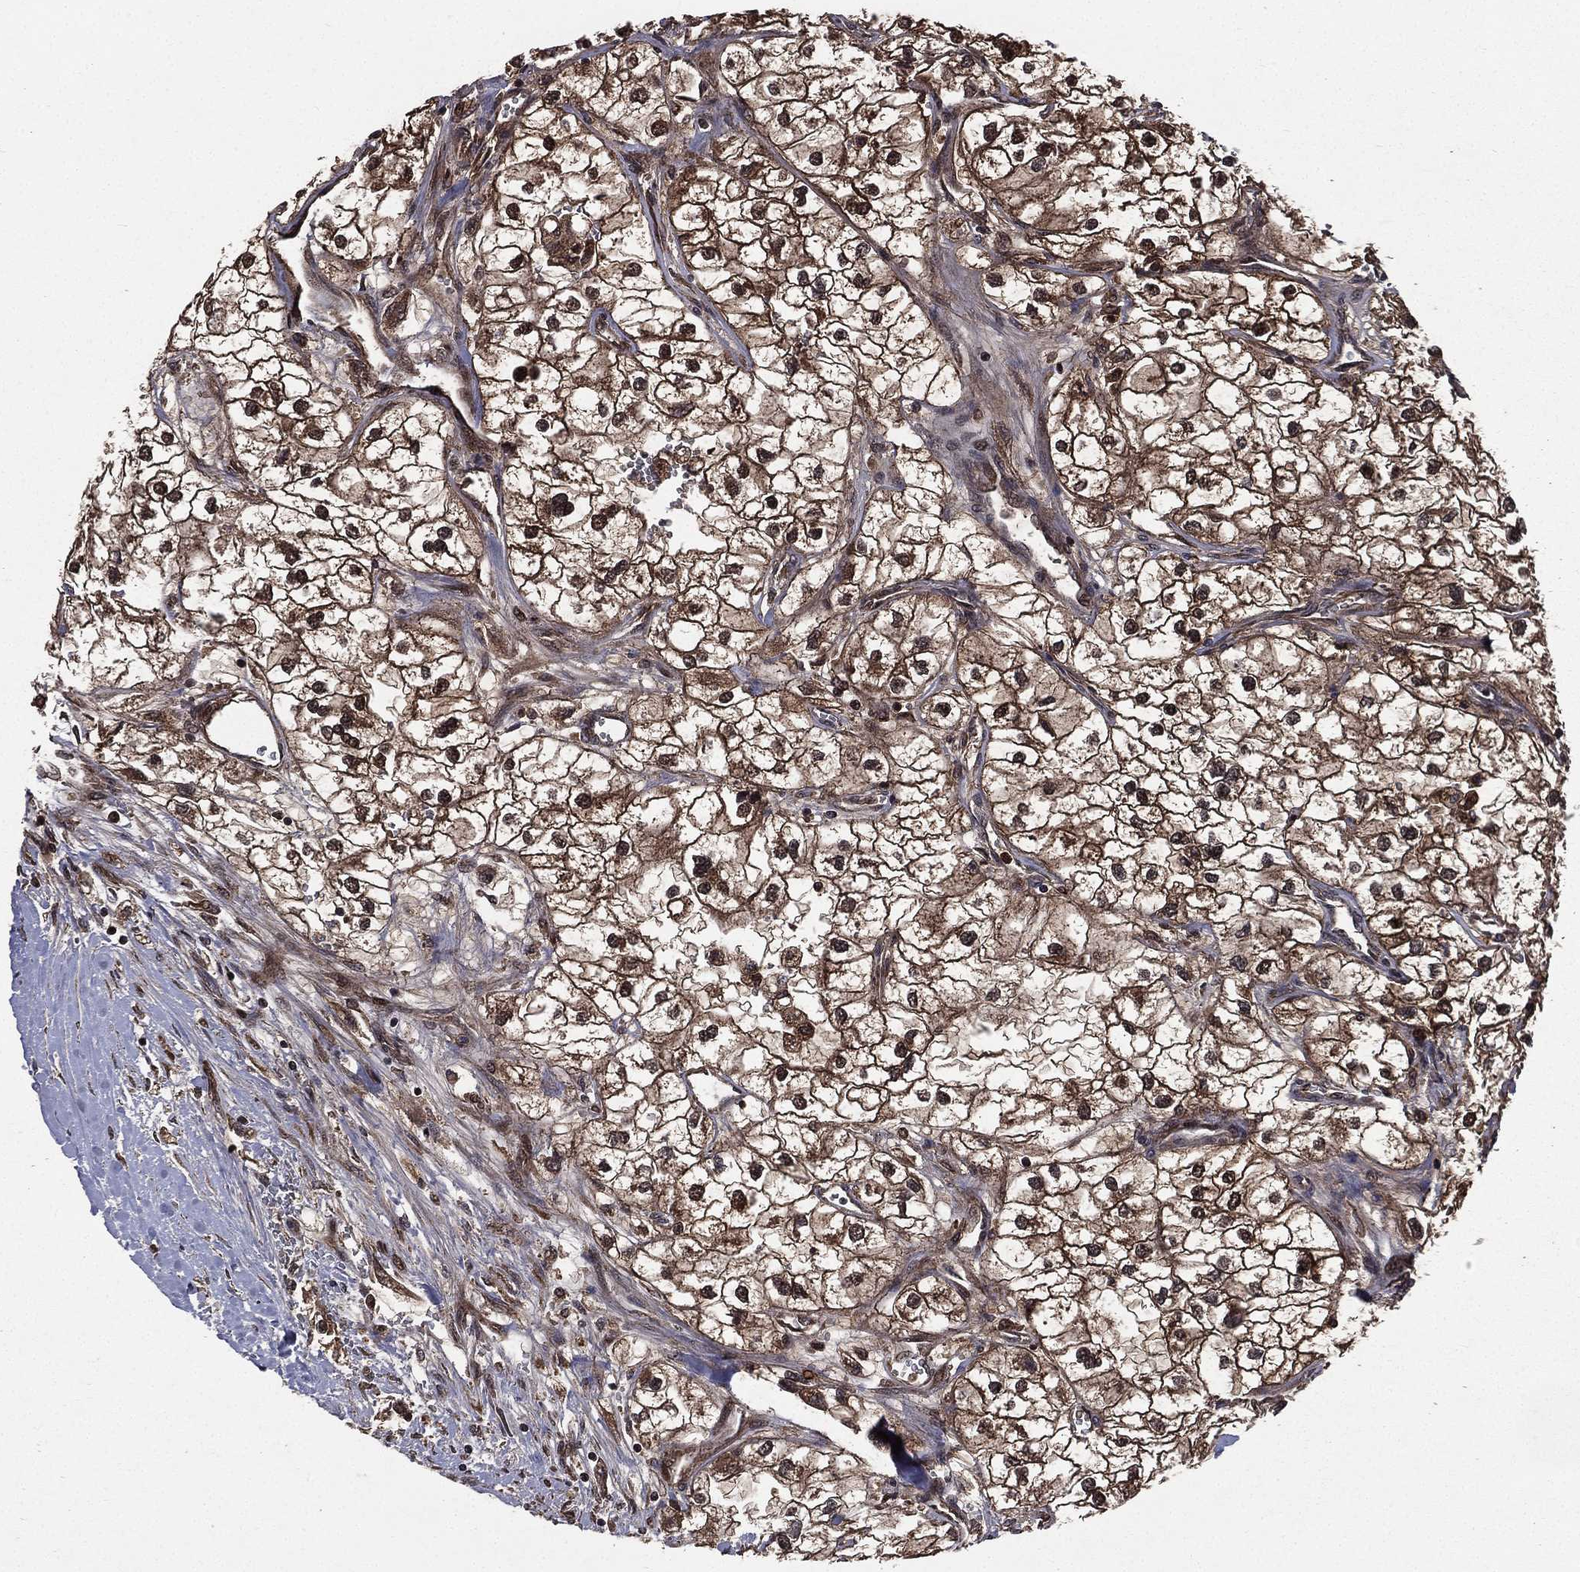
{"staining": {"intensity": "strong", "quantity": "25%-75%", "location": "cytoplasmic/membranous,nuclear"}, "tissue": "renal cancer", "cell_type": "Tumor cells", "image_type": "cancer", "snomed": [{"axis": "morphology", "description": "Adenocarcinoma, NOS"}, {"axis": "topography", "description": "Kidney"}], "caption": "Immunohistochemical staining of renal cancer exhibits high levels of strong cytoplasmic/membranous and nuclear protein positivity in approximately 25%-75% of tumor cells.", "gene": "LENG8", "patient": {"sex": "male", "age": 59}}